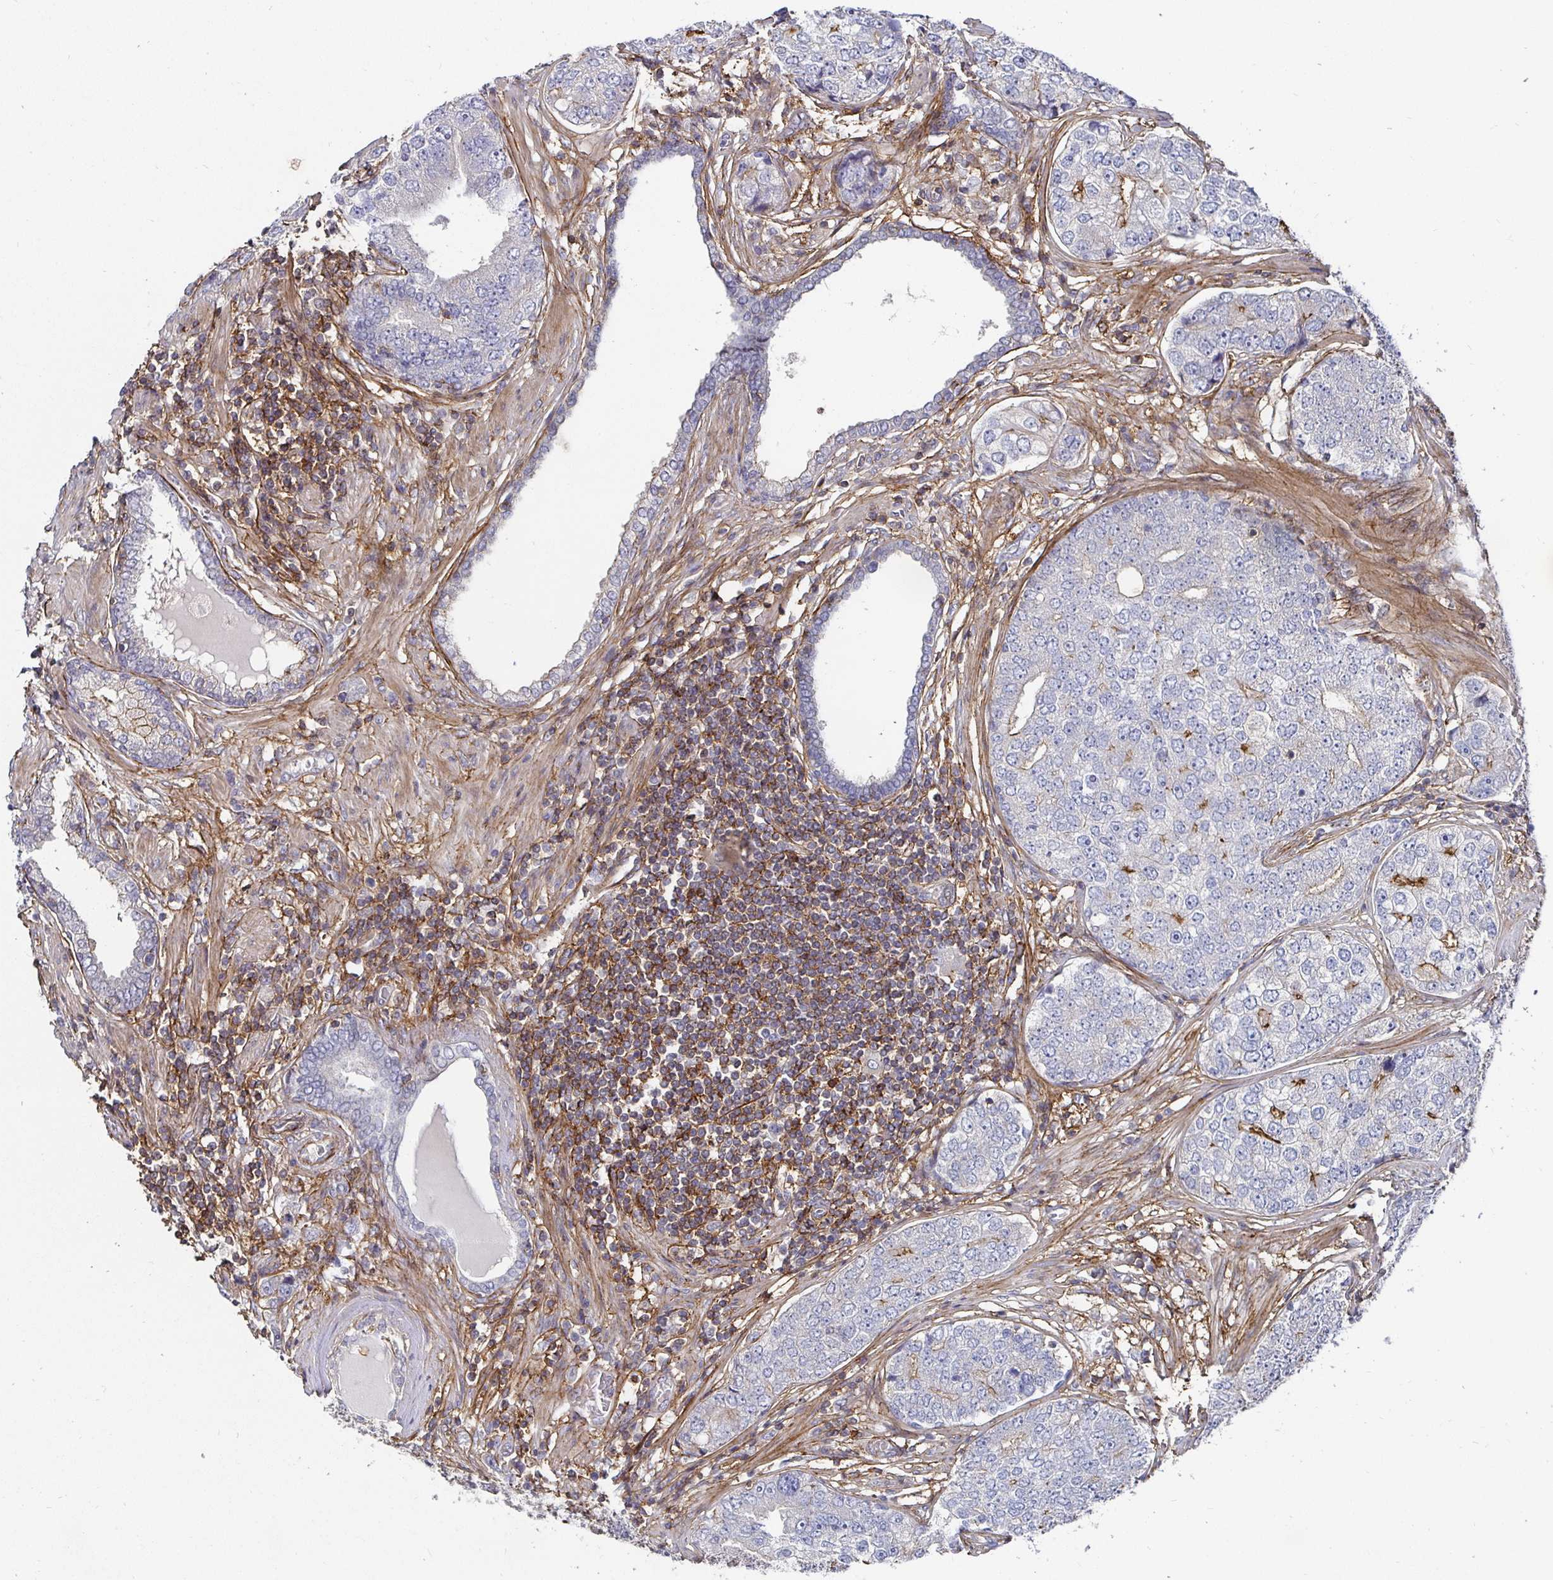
{"staining": {"intensity": "moderate", "quantity": "<25%", "location": "cytoplasmic/membranous"}, "tissue": "prostate cancer", "cell_type": "Tumor cells", "image_type": "cancer", "snomed": [{"axis": "morphology", "description": "Adenocarcinoma, High grade"}, {"axis": "topography", "description": "Prostate"}], "caption": "Immunohistochemistry histopathology image of neoplastic tissue: high-grade adenocarcinoma (prostate) stained using IHC shows low levels of moderate protein expression localized specifically in the cytoplasmic/membranous of tumor cells, appearing as a cytoplasmic/membranous brown color.", "gene": "GJA4", "patient": {"sex": "male", "age": 60}}